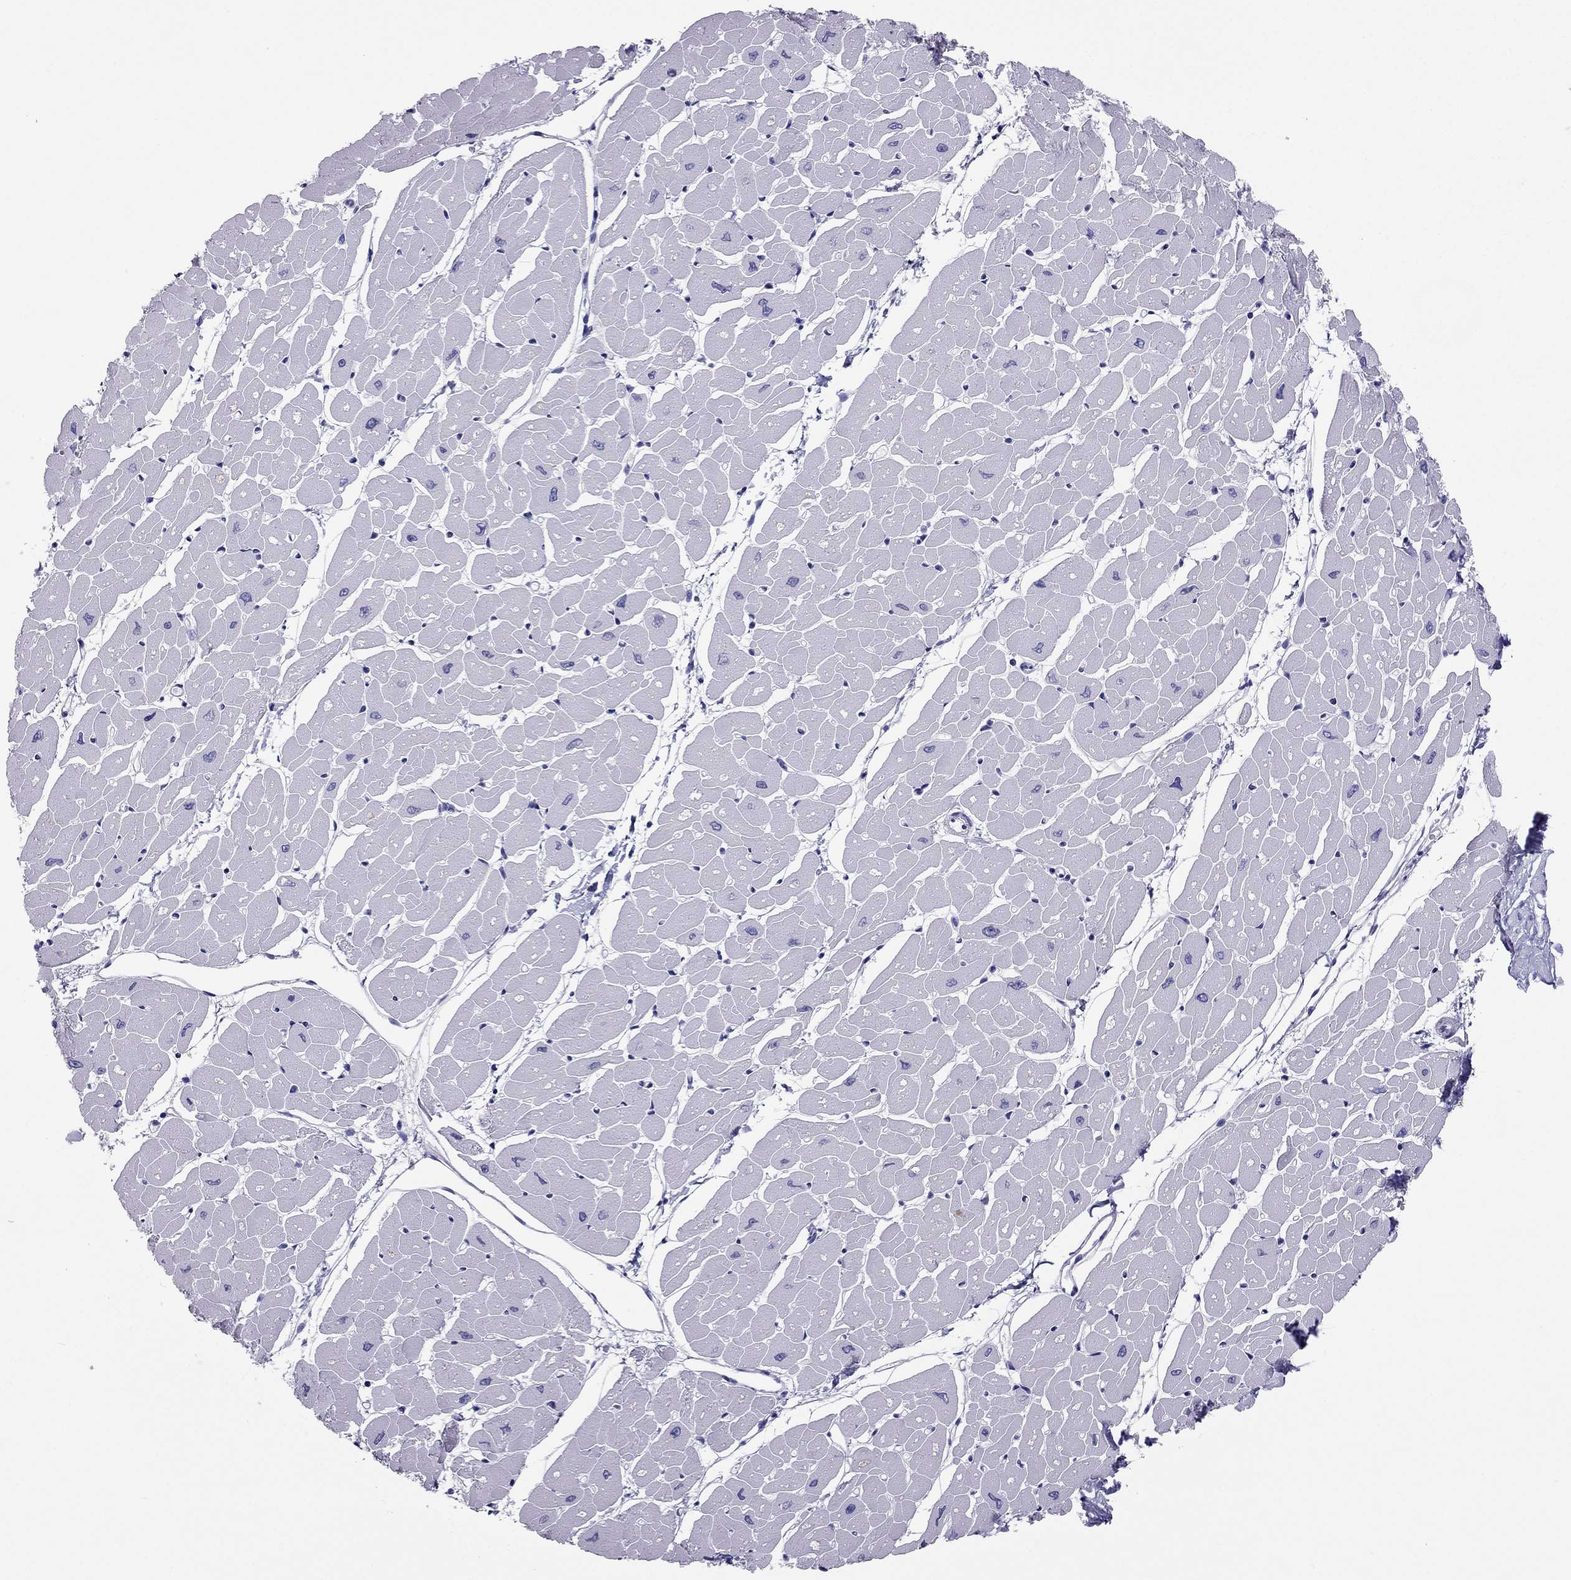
{"staining": {"intensity": "negative", "quantity": "none", "location": "none"}, "tissue": "heart muscle", "cell_type": "Cardiomyocytes", "image_type": "normal", "snomed": [{"axis": "morphology", "description": "Normal tissue, NOS"}, {"axis": "topography", "description": "Heart"}], "caption": "An immunohistochemistry (IHC) image of normal heart muscle is shown. There is no staining in cardiomyocytes of heart muscle. (IHC, brightfield microscopy, high magnification).", "gene": "PDE6A", "patient": {"sex": "male", "age": 57}}